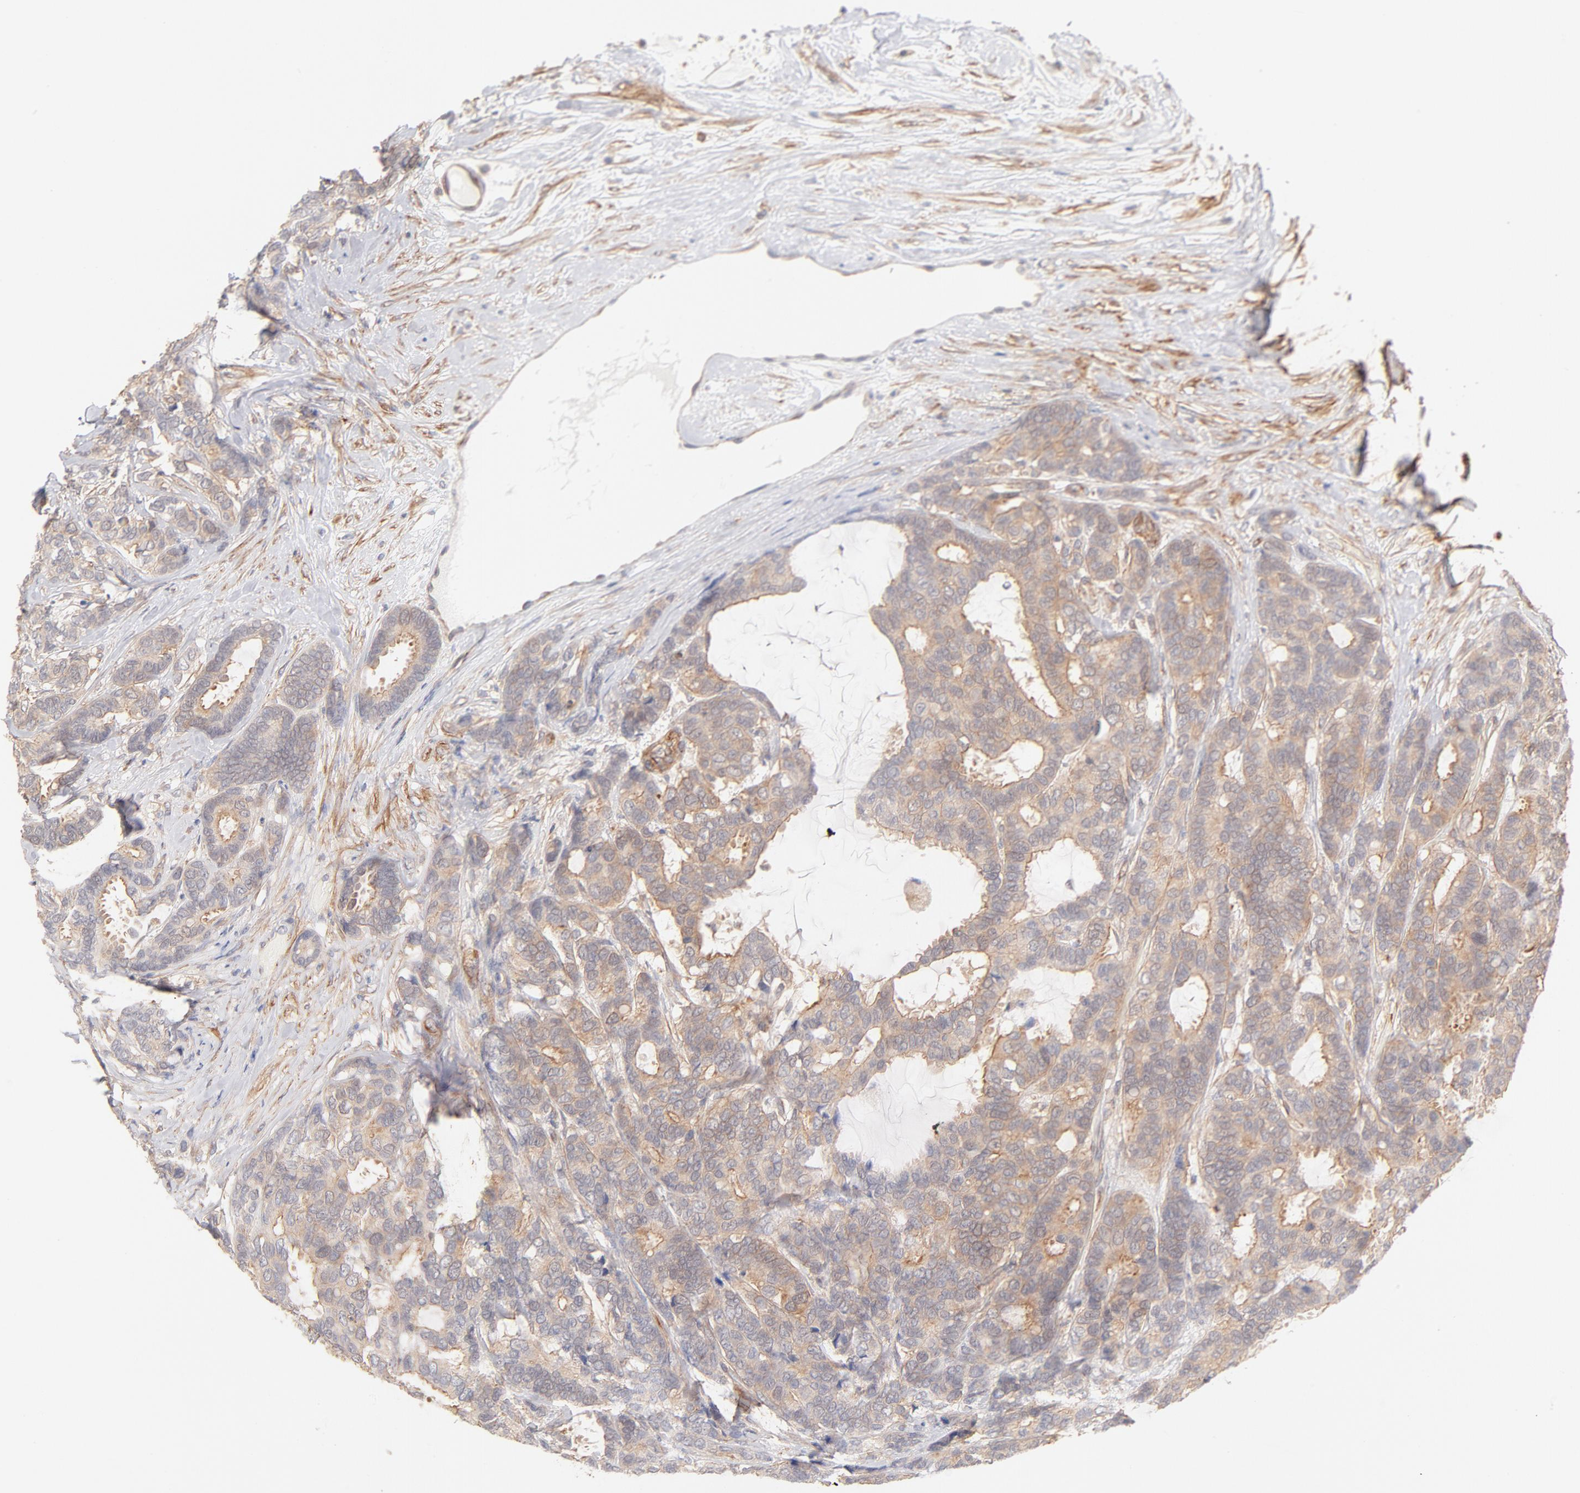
{"staining": {"intensity": "weak", "quantity": ">75%", "location": "cytoplasmic/membranous"}, "tissue": "breast cancer", "cell_type": "Tumor cells", "image_type": "cancer", "snomed": [{"axis": "morphology", "description": "Duct carcinoma"}, {"axis": "topography", "description": "Breast"}], "caption": "A brown stain highlights weak cytoplasmic/membranous staining of a protein in human breast invasive ductal carcinoma tumor cells.", "gene": "LDLRAP1", "patient": {"sex": "female", "age": 87}}